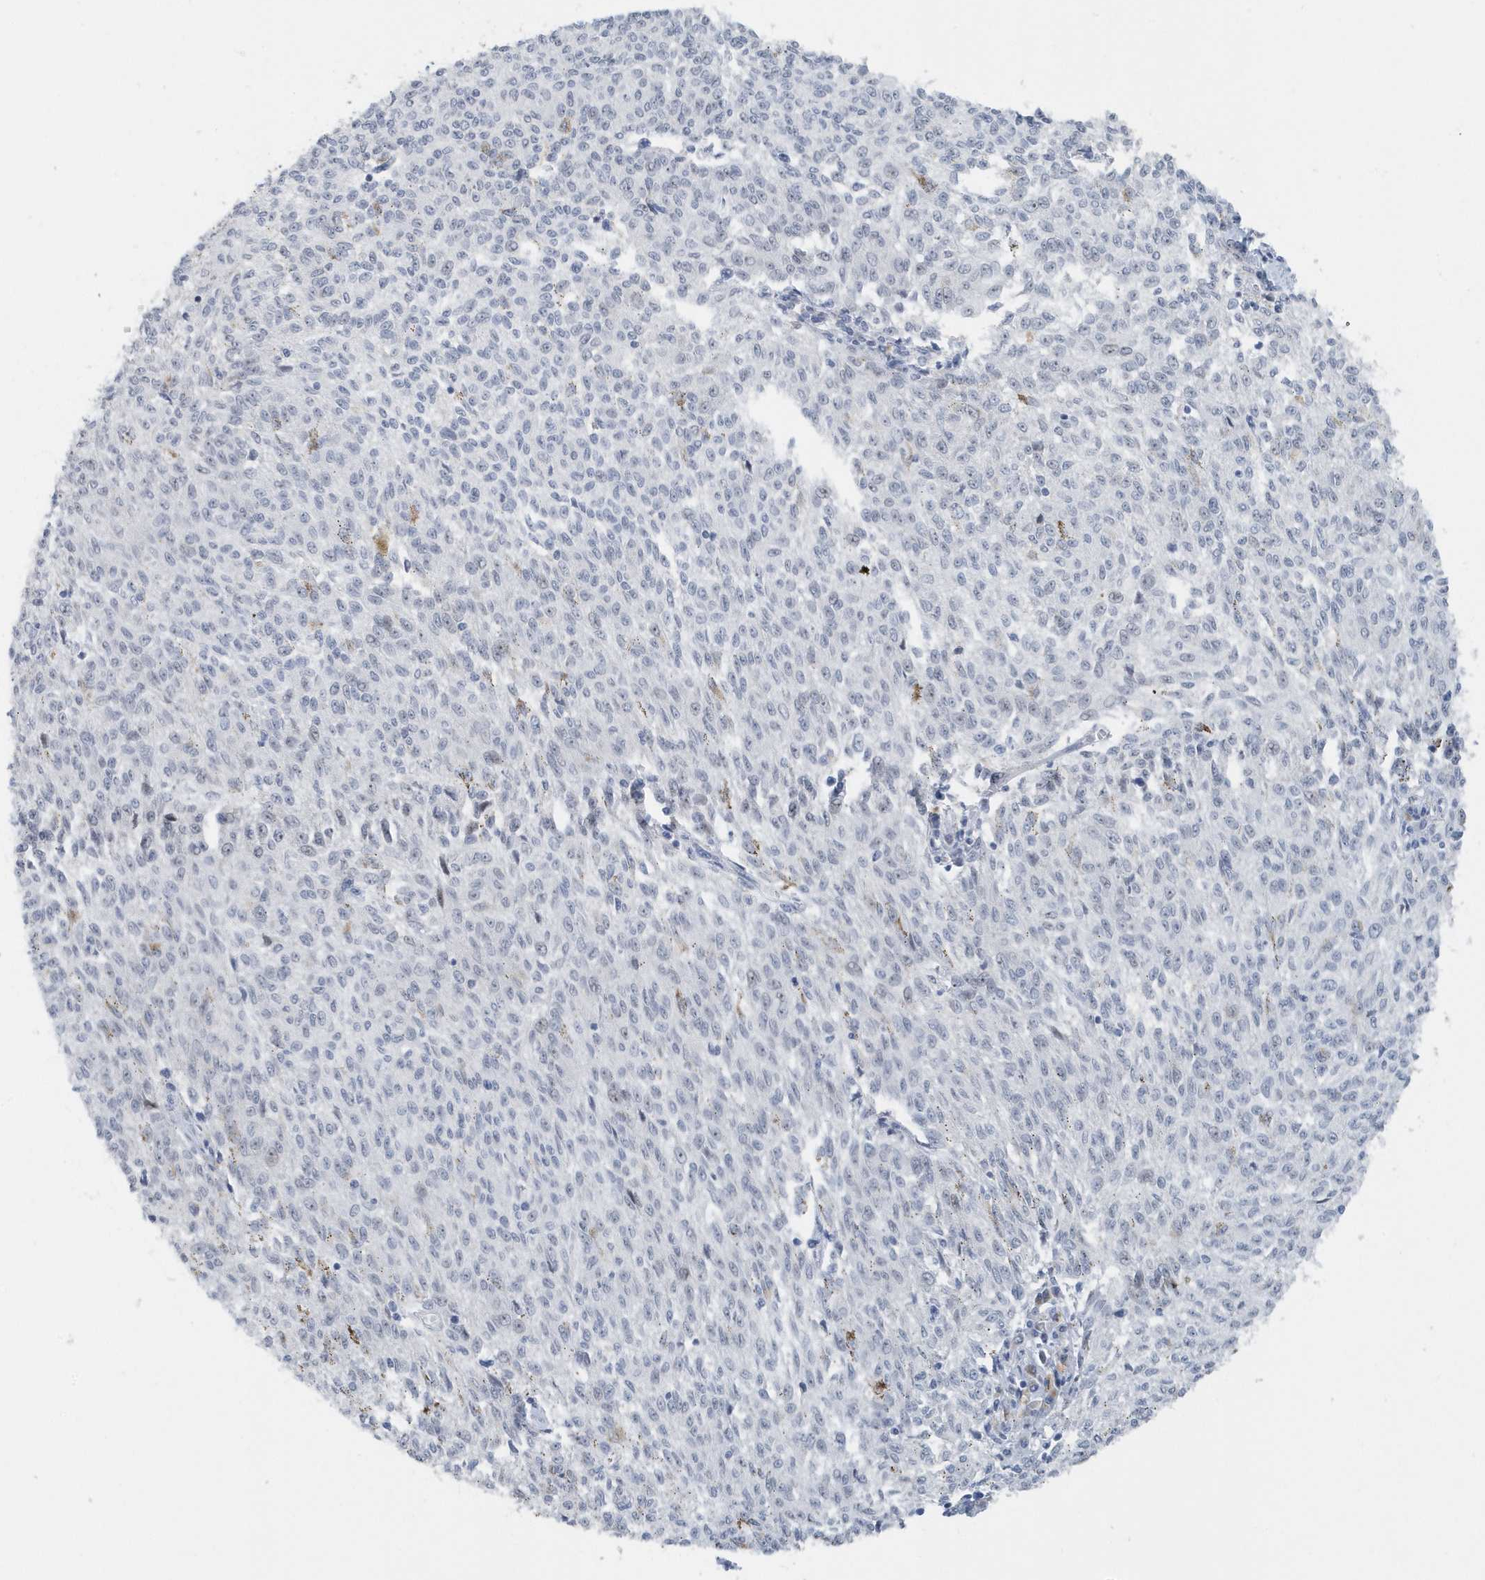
{"staining": {"intensity": "negative", "quantity": "none", "location": "none"}, "tissue": "melanoma", "cell_type": "Tumor cells", "image_type": "cancer", "snomed": [{"axis": "morphology", "description": "Malignant melanoma, NOS"}, {"axis": "topography", "description": "Skin"}], "caption": "A histopathology image of human malignant melanoma is negative for staining in tumor cells. (Stains: DAB immunohistochemistry with hematoxylin counter stain, Microscopy: brightfield microscopy at high magnification).", "gene": "RPF2", "patient": {"sex": "female", "age": 72}}